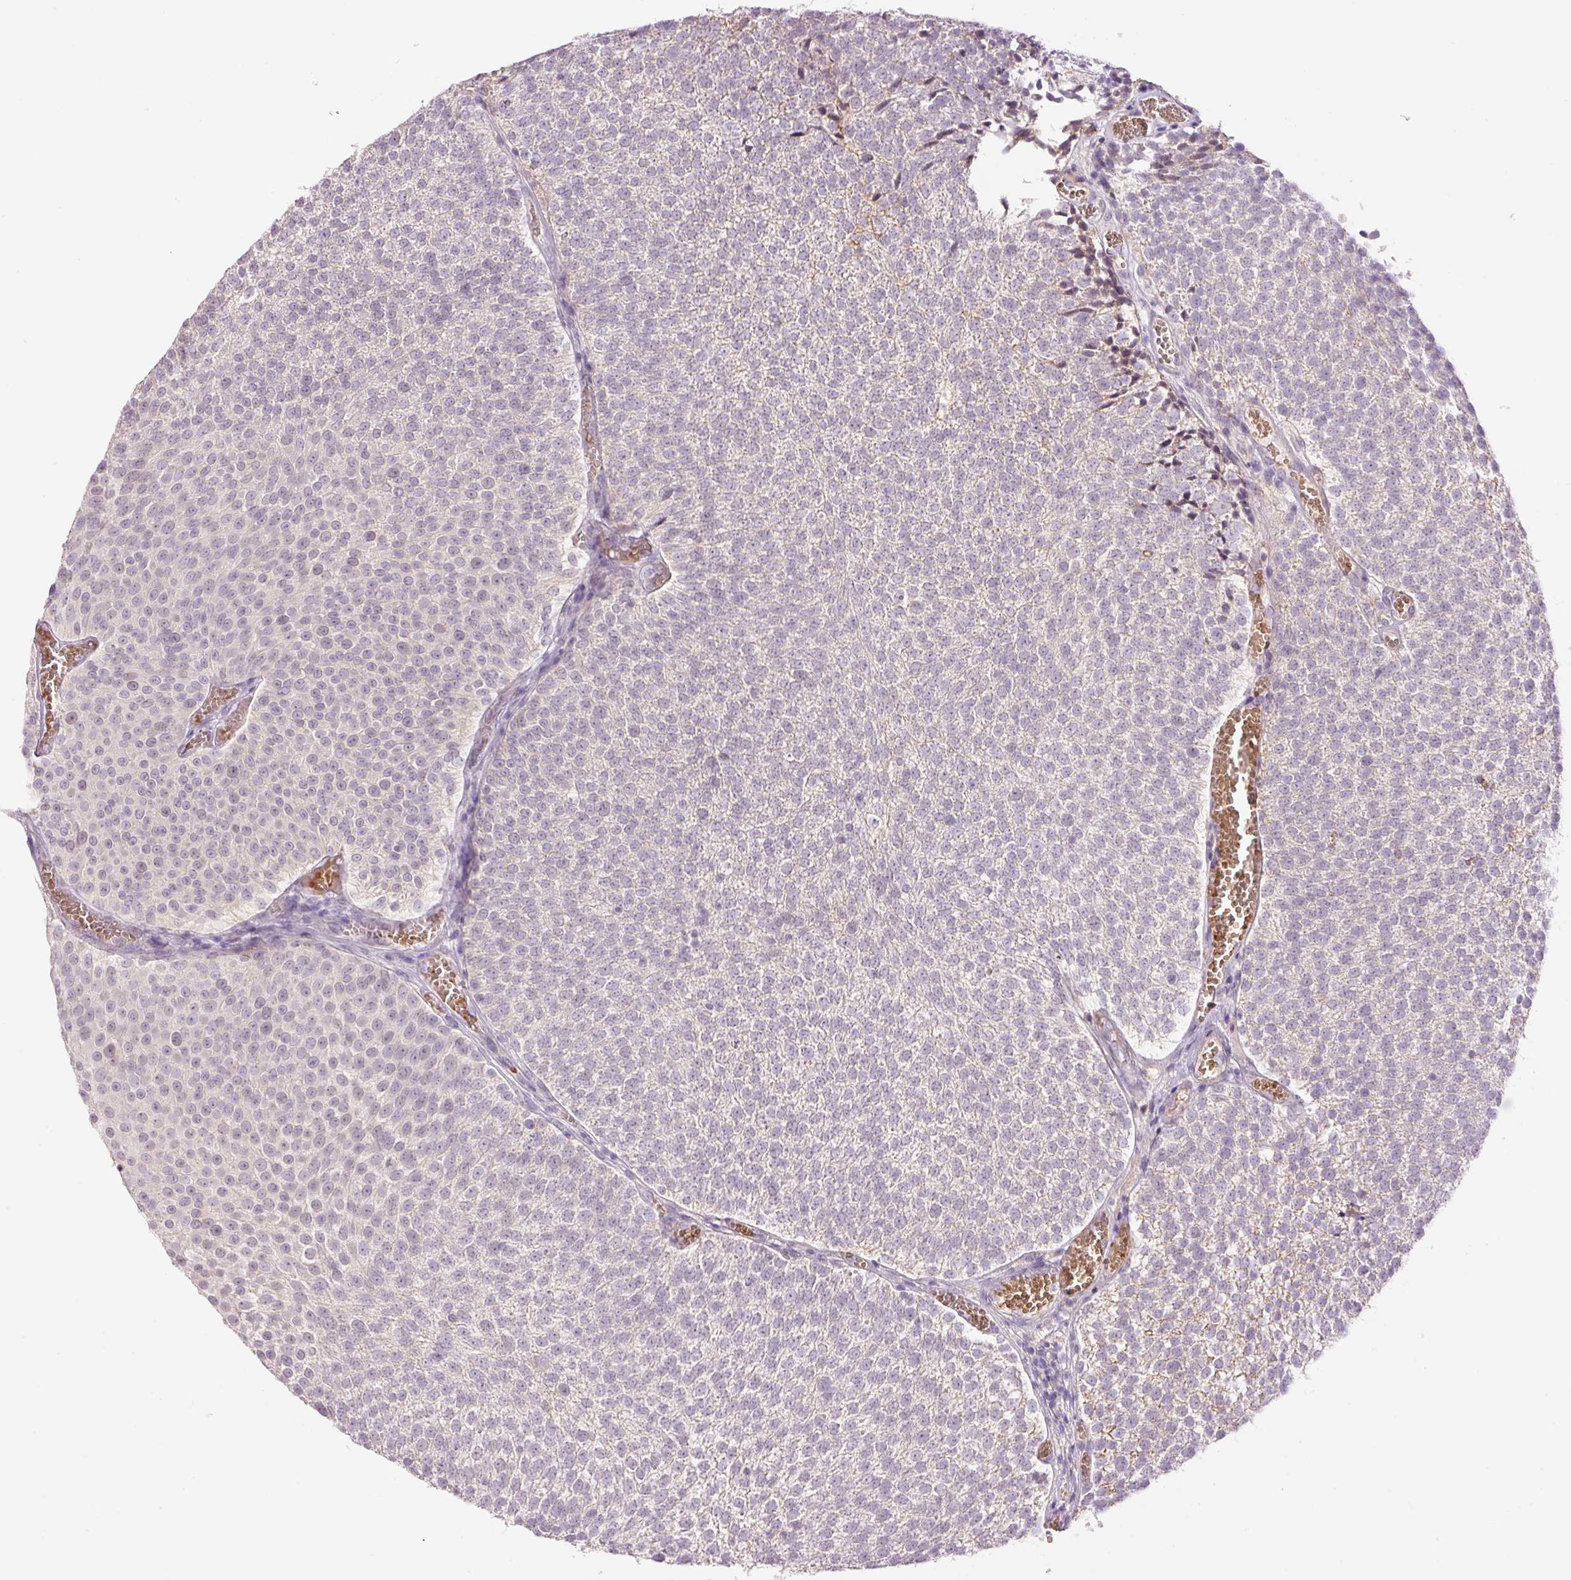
{"staining": {"intensity": "weak", "quantity": "<25%", "location": "nuclear"}, "tissue": "urothelial cancer", "cell_type": "Tumor cells", "image_type": "cancer", "snomed": [{"axis": "morphology", "description": "Urothelial carcinoma, Low grade"}, {"axis": "topography", "description": "Urinary bladder"}], "caption": "High magnification brightfield microscopy of low-grade urothelial carcinoma stained with DAB (brown) and counterstained with hematoxylin (blue): tumor cells show no significant positivity.", "gene": "LY6G6D", "patient": {"sex": "female", "age": 79}}